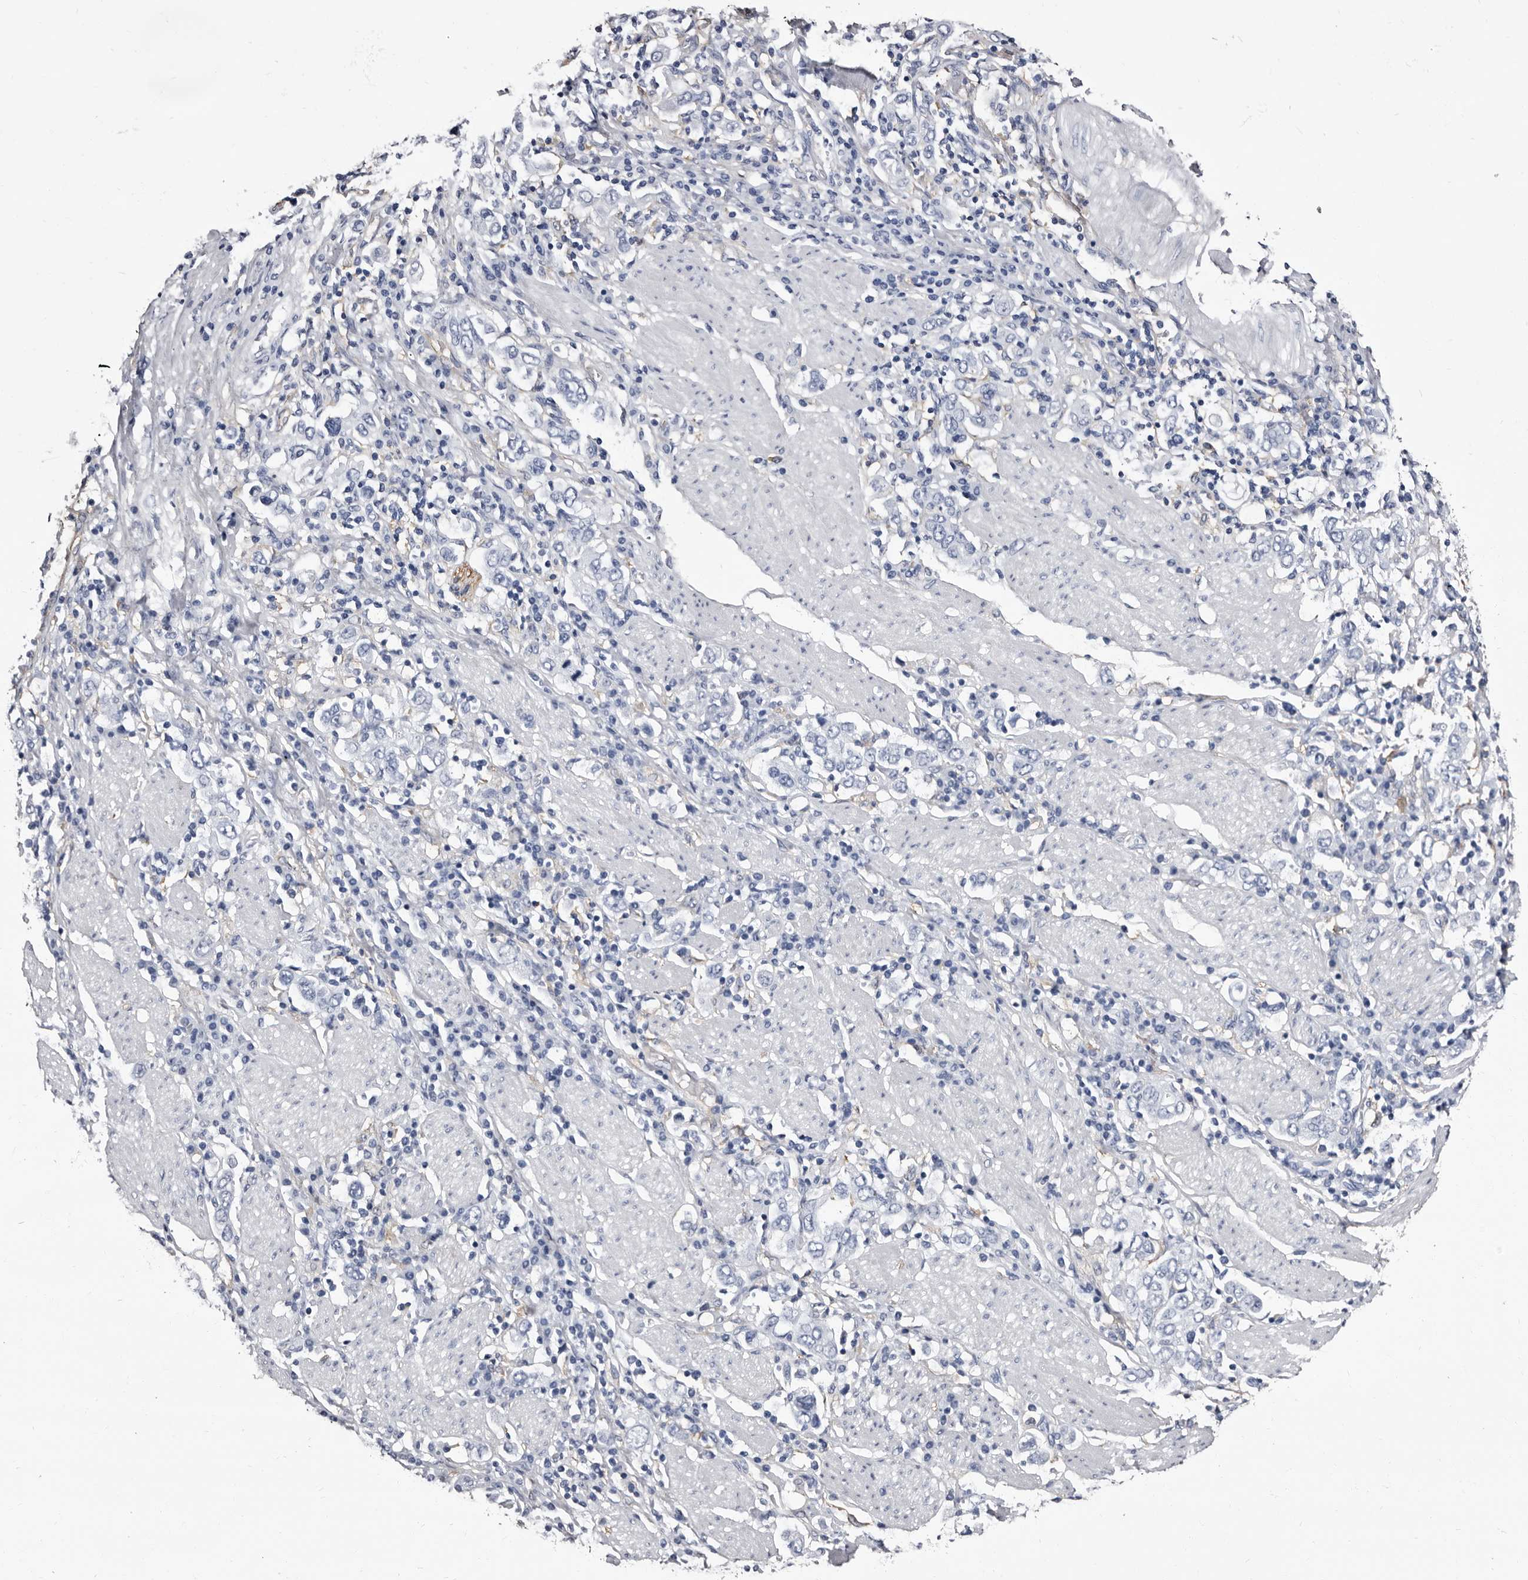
{"staining": {"intensity": "negative", "quantity": "none", "location": "none"}, "tissue": "stomach cancer", "cell_type": "Tumor cells", "image_type": "cancer", "snomed": [{"axis": "morphology", "description": "Adenocarcinoma, NOS"}, {"axis": "topography", "description": "Stomach, upper"}], "caption": "Immunohistochemical staining of human stomach cancer (adenocarcinoma) reveals no significant positivity in tumor cells.", "gene": "EPB41L3", "patient": {"sex": "male", "age": 62}}